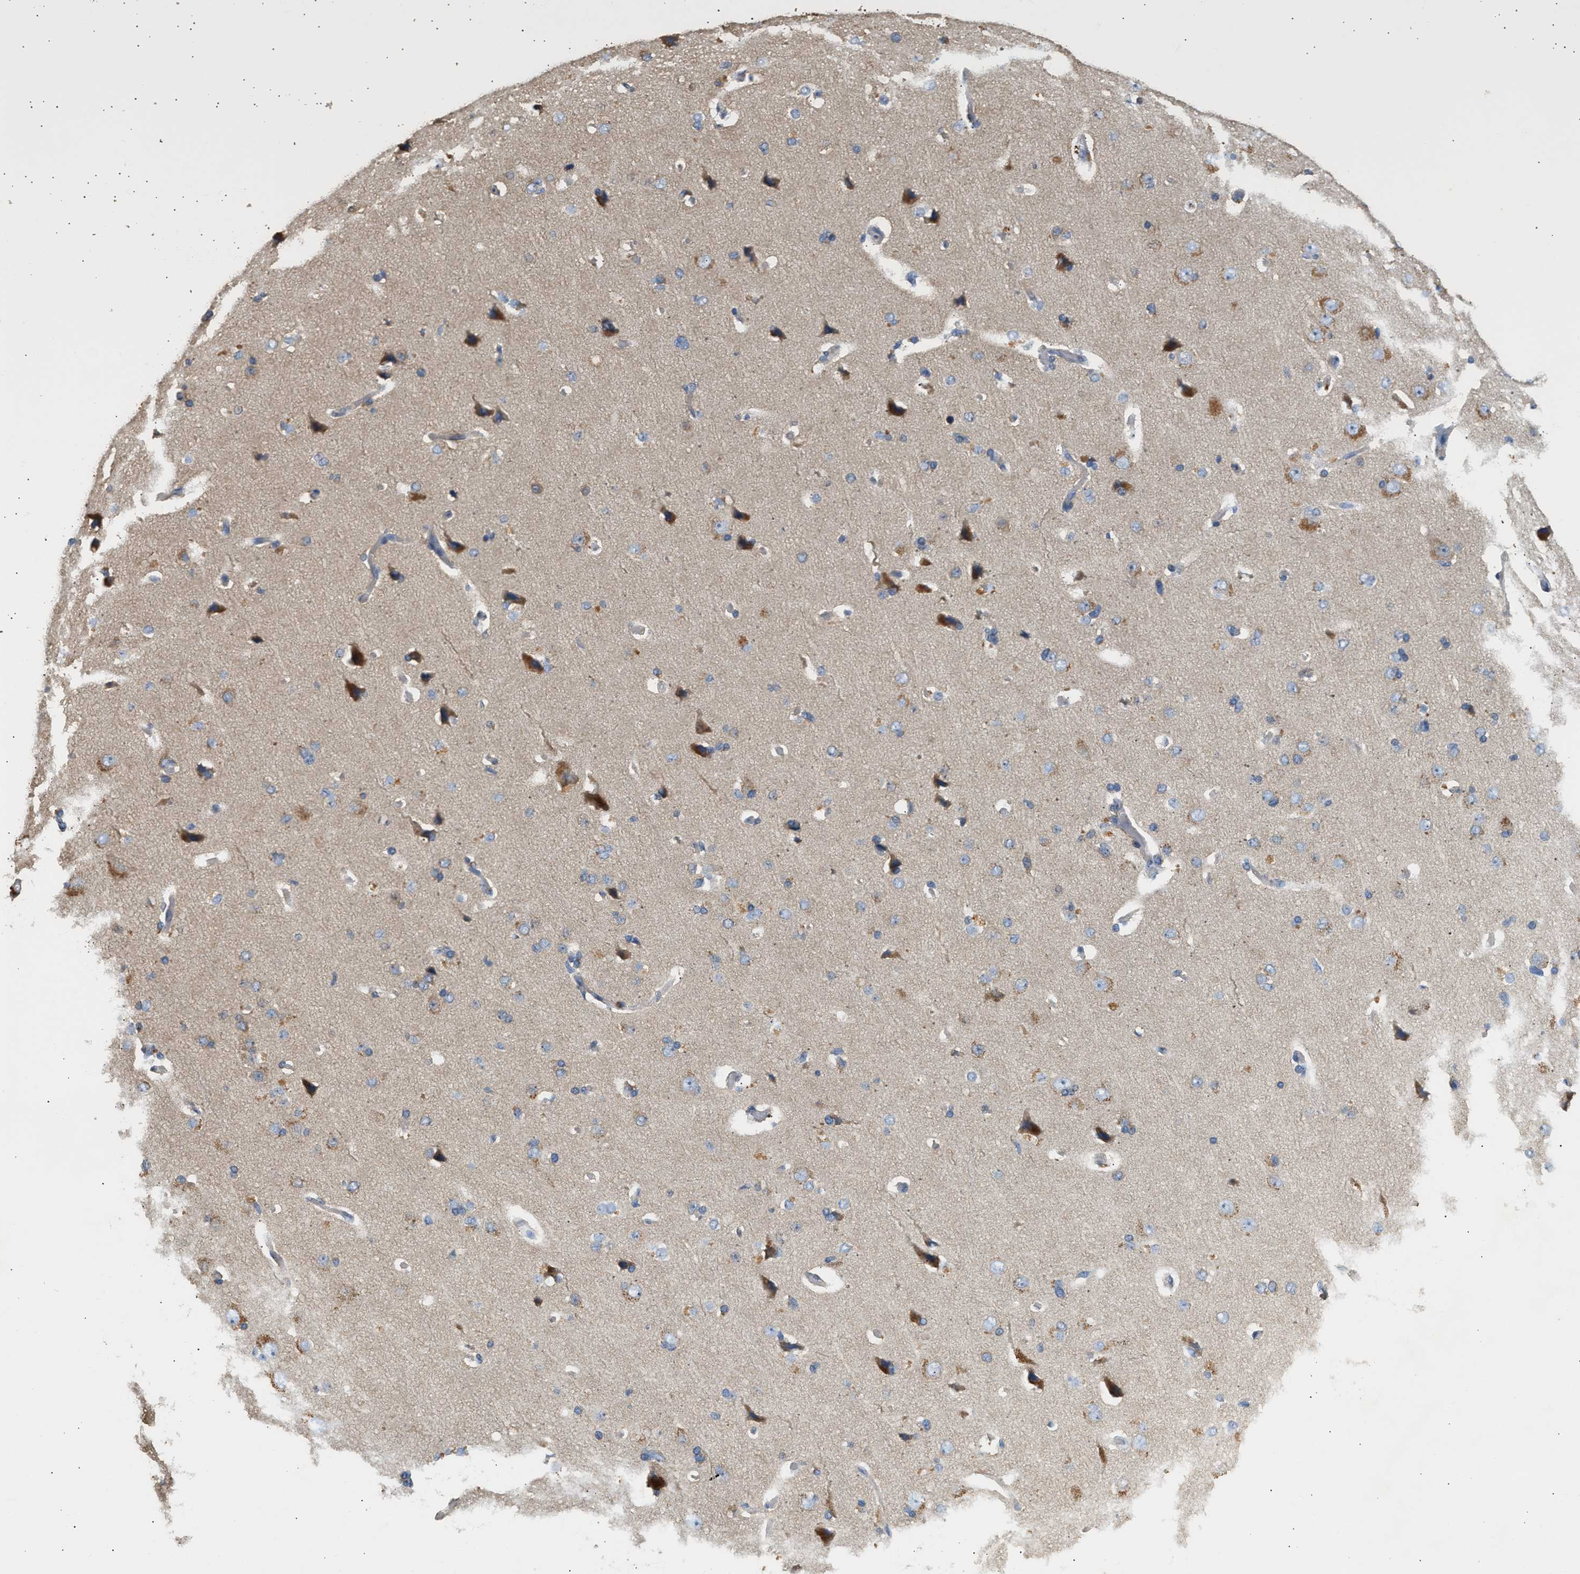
{"staining": {"intensity": "negative", "quantity": "none", "location": "none"}, "tissue": "cerebral cortex", "cell_type": "Endothelial cells", "image_type": "normal", "snomed": [{"axis": "morphology", "description": "Normal tissue, NOS"}, {"axis": "topography", "description": "Cerebral cortex"}], "caption": "IHC photomicrograph of unremarkable human cerebral cortex stained for a protein (brown), which displays no positivity in endothelial cells. (DAB (3,3'-diaminobenzidine) IHC visualized using brightfield microscopy, high magnification).", "gene": "WDR31", "patient": {"sex": "male", "age": 62}}